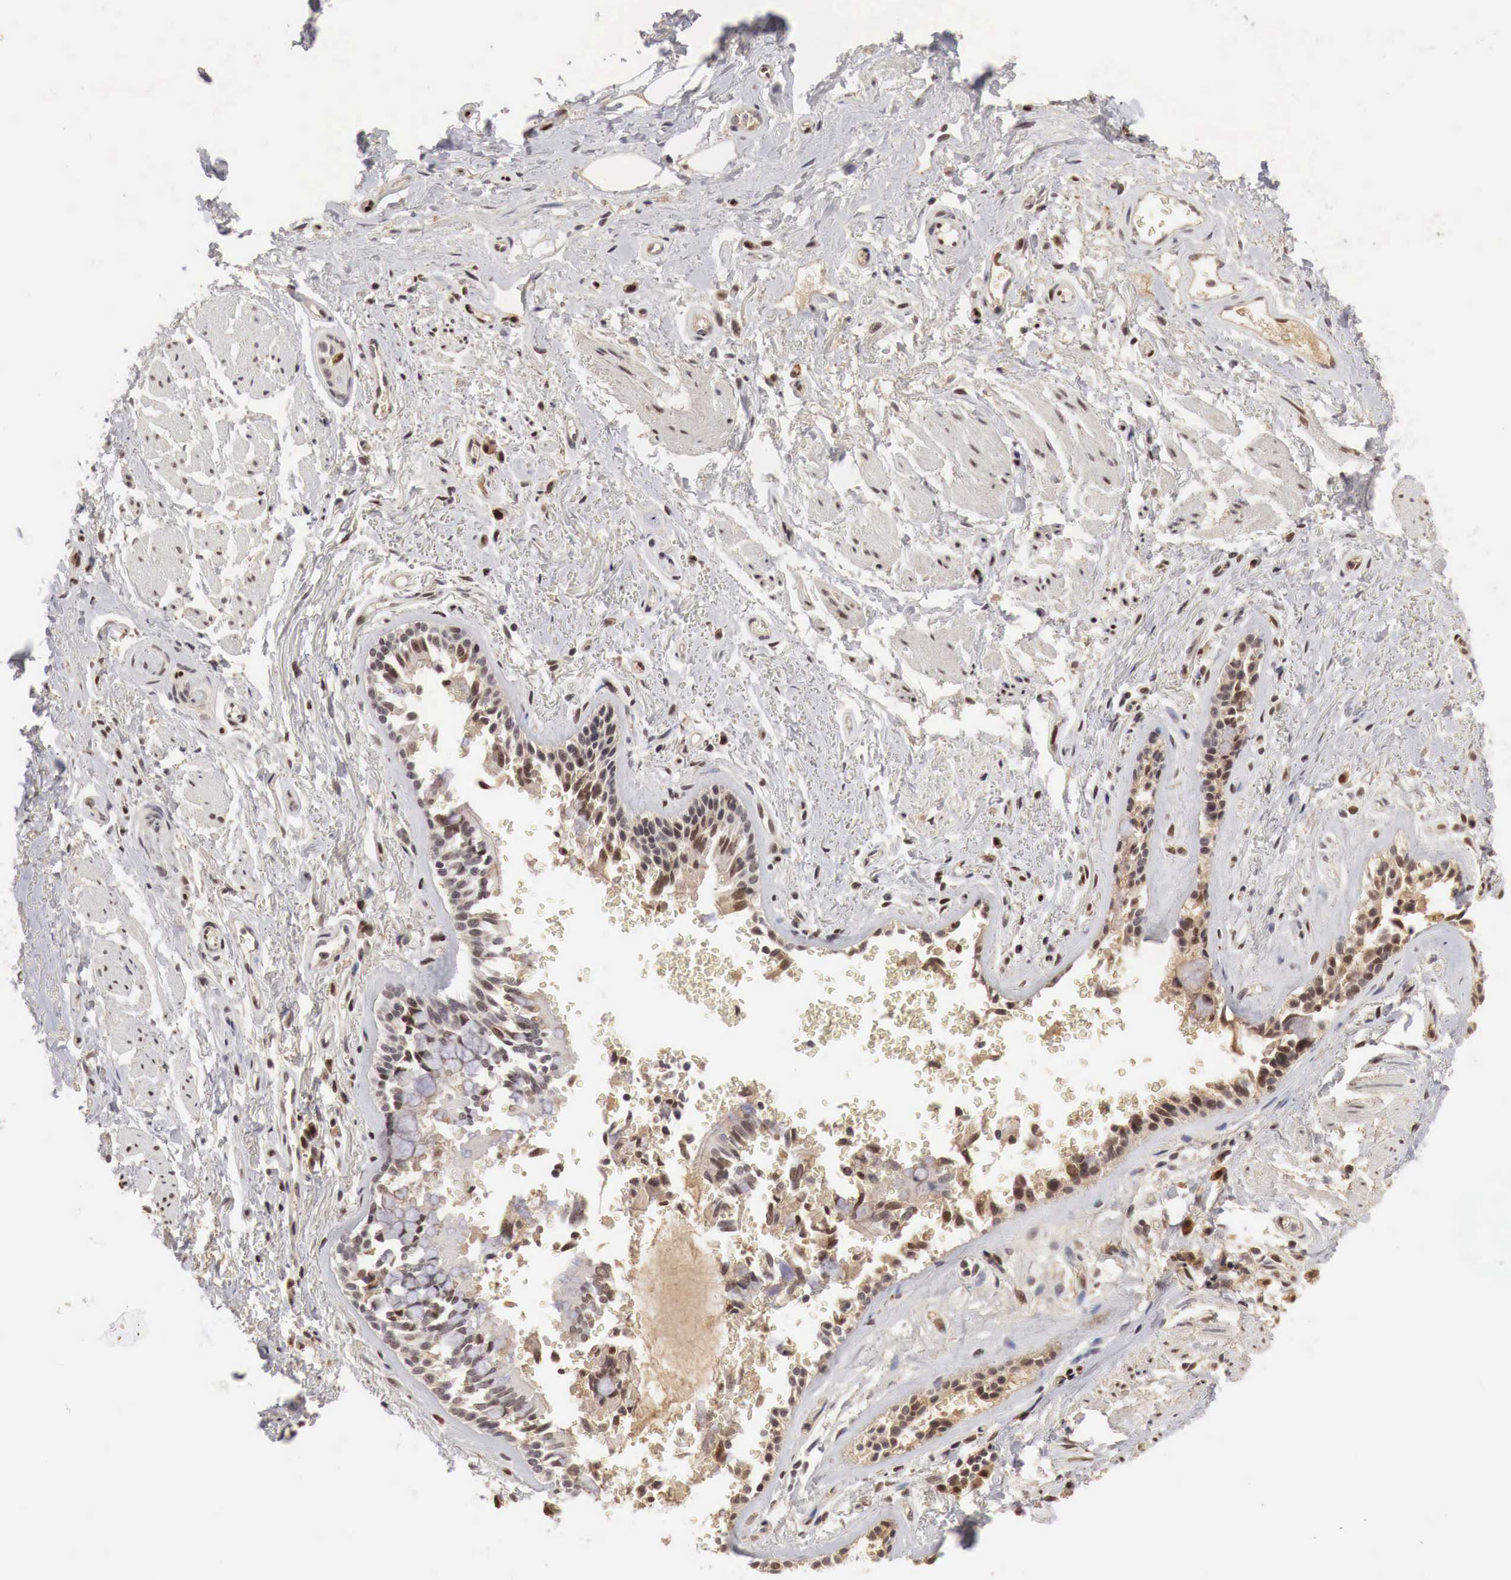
{"staining": {"intensity": "moderate", "quantity": ">75%", "location": "nuclear"}, "tissue": "adipose tissue", "cell_type": "Adipocytes", "image_type": "normal", "snomed": [{"axis": "morphology", "description": "Normal tissue, NOS"}, {"axis": "topography", "description": "Cartilage tissue"}, {"axis": "topography", "description": "Lung"}], "caption": "The micrograph demonstrates staining of normal adipose tissue, revealing moderate nuclear protein expression (brown color) within adipocytes. Ihc stains the protein of interest in brown and the nuclei are stained blue.", "gene": "DACH2", "patient": {"sex": "male", "age": 65}}